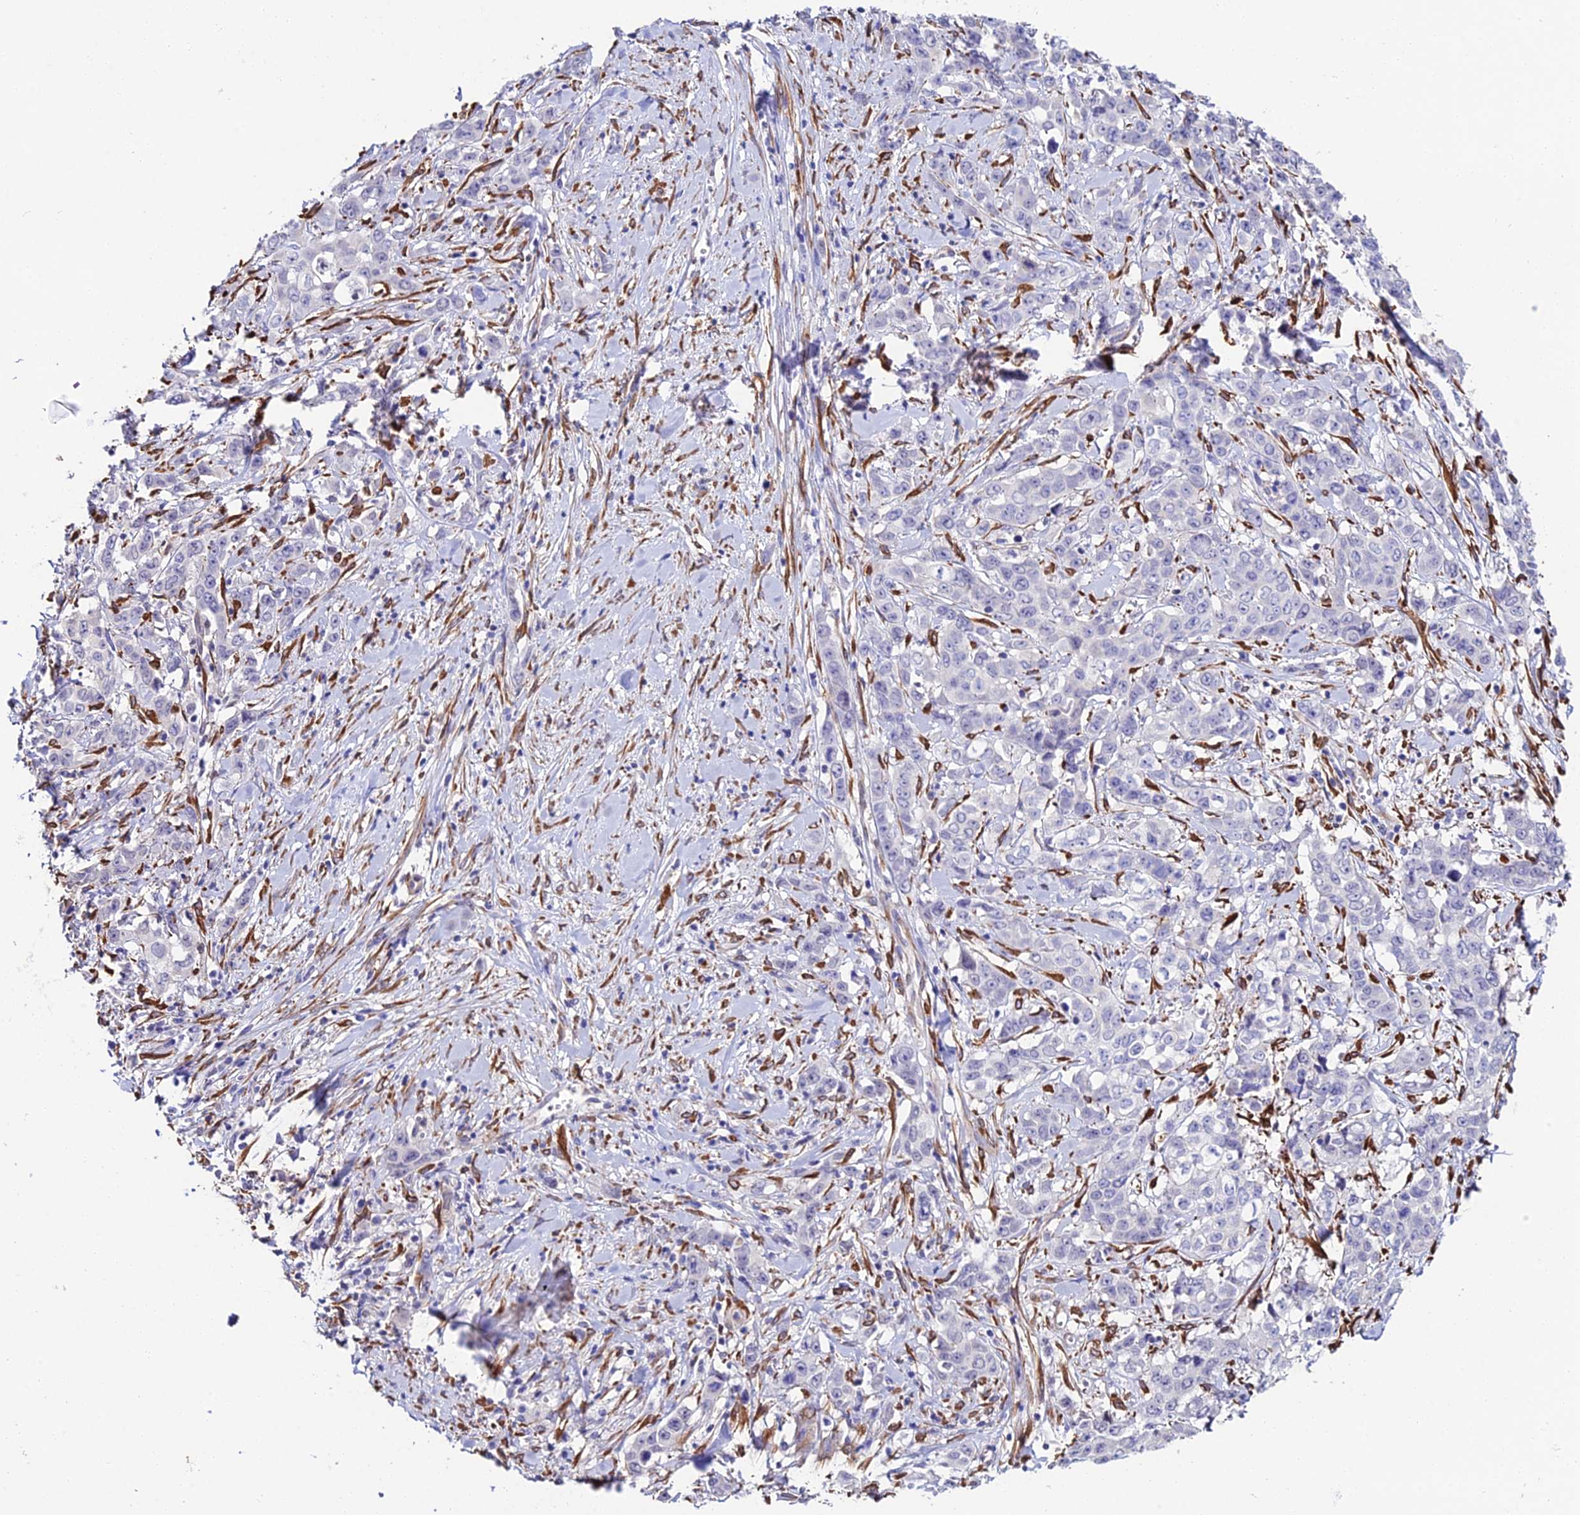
{"staining": {"intensity": "negative", "quantity": "none", "location": "none"}, "tissue": "stomach cancer", "cell_type": "Tumor cells", "image_type": "cancer", "snomed": [{"axis": "morphology", "description": "Adenocarcinoma, NOS"}, {"axis": "topography", "description": "Stomach, upper"}], "caption": "This is an IHC photomicrograph of human stomach adenocarcinoma. There is no positivity in tumor cells.", "gene": "MXRA7", "patient": {"sex": "male", "age": 62}}